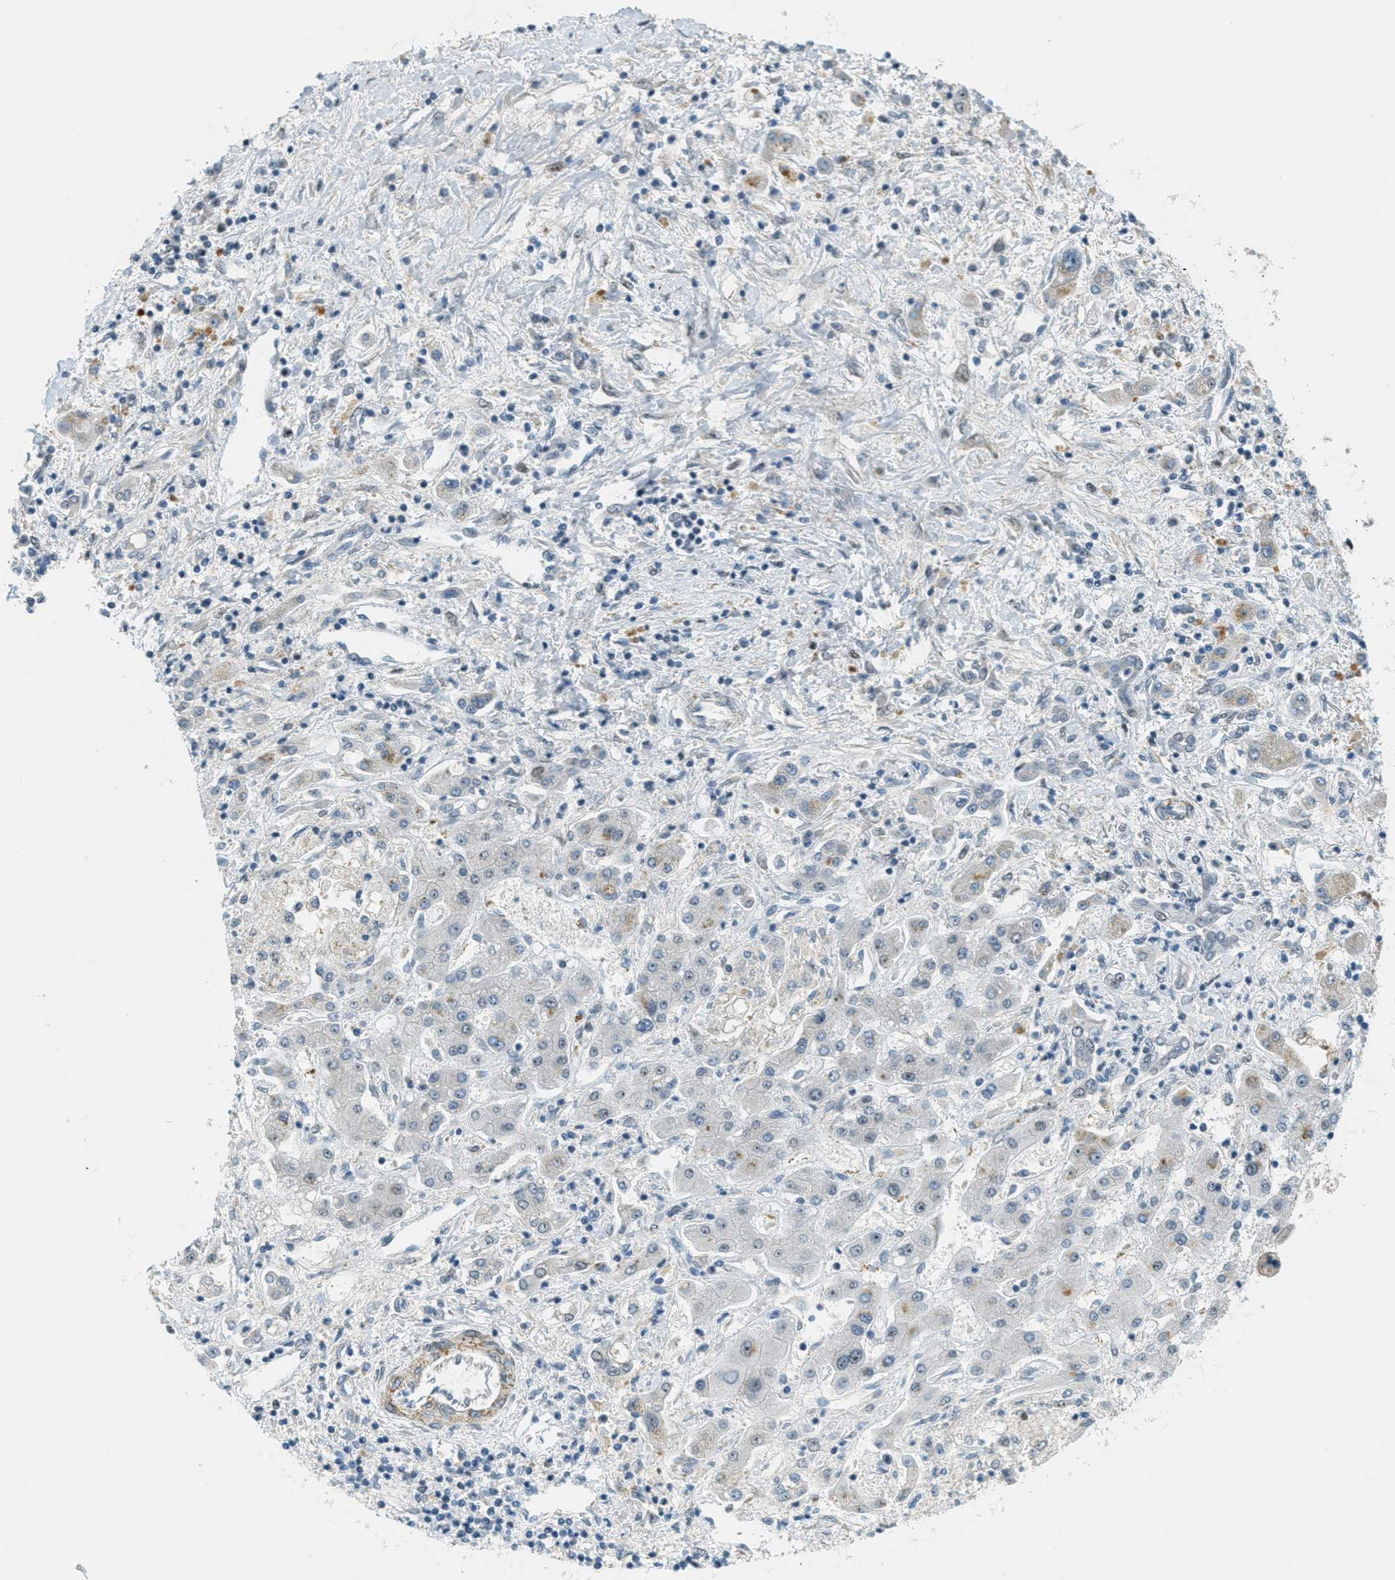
{"staining": {"intensity": "negative", "quantity": "none", "location": "none"}, "tissue": "liver cancer", "cell_type": "Tumor cells", "image_type": "cancer", "snomed": [{"axis": "morphology", "description": "Cholangiocarcinoma"}, {"axis": "topography", "description": "Liver"}], "caption": "High magnification brightfield microscopy of liver cholangiocarcinoma stained with DAB (brown) and counterstained with hematoxylin (blue): tumor cells show no significant staining. (Brightfield microscopy of DAB IHC at high magnification).", "gene": "ZDHHC23", "patient": {"sex": "male", "age": 50}}